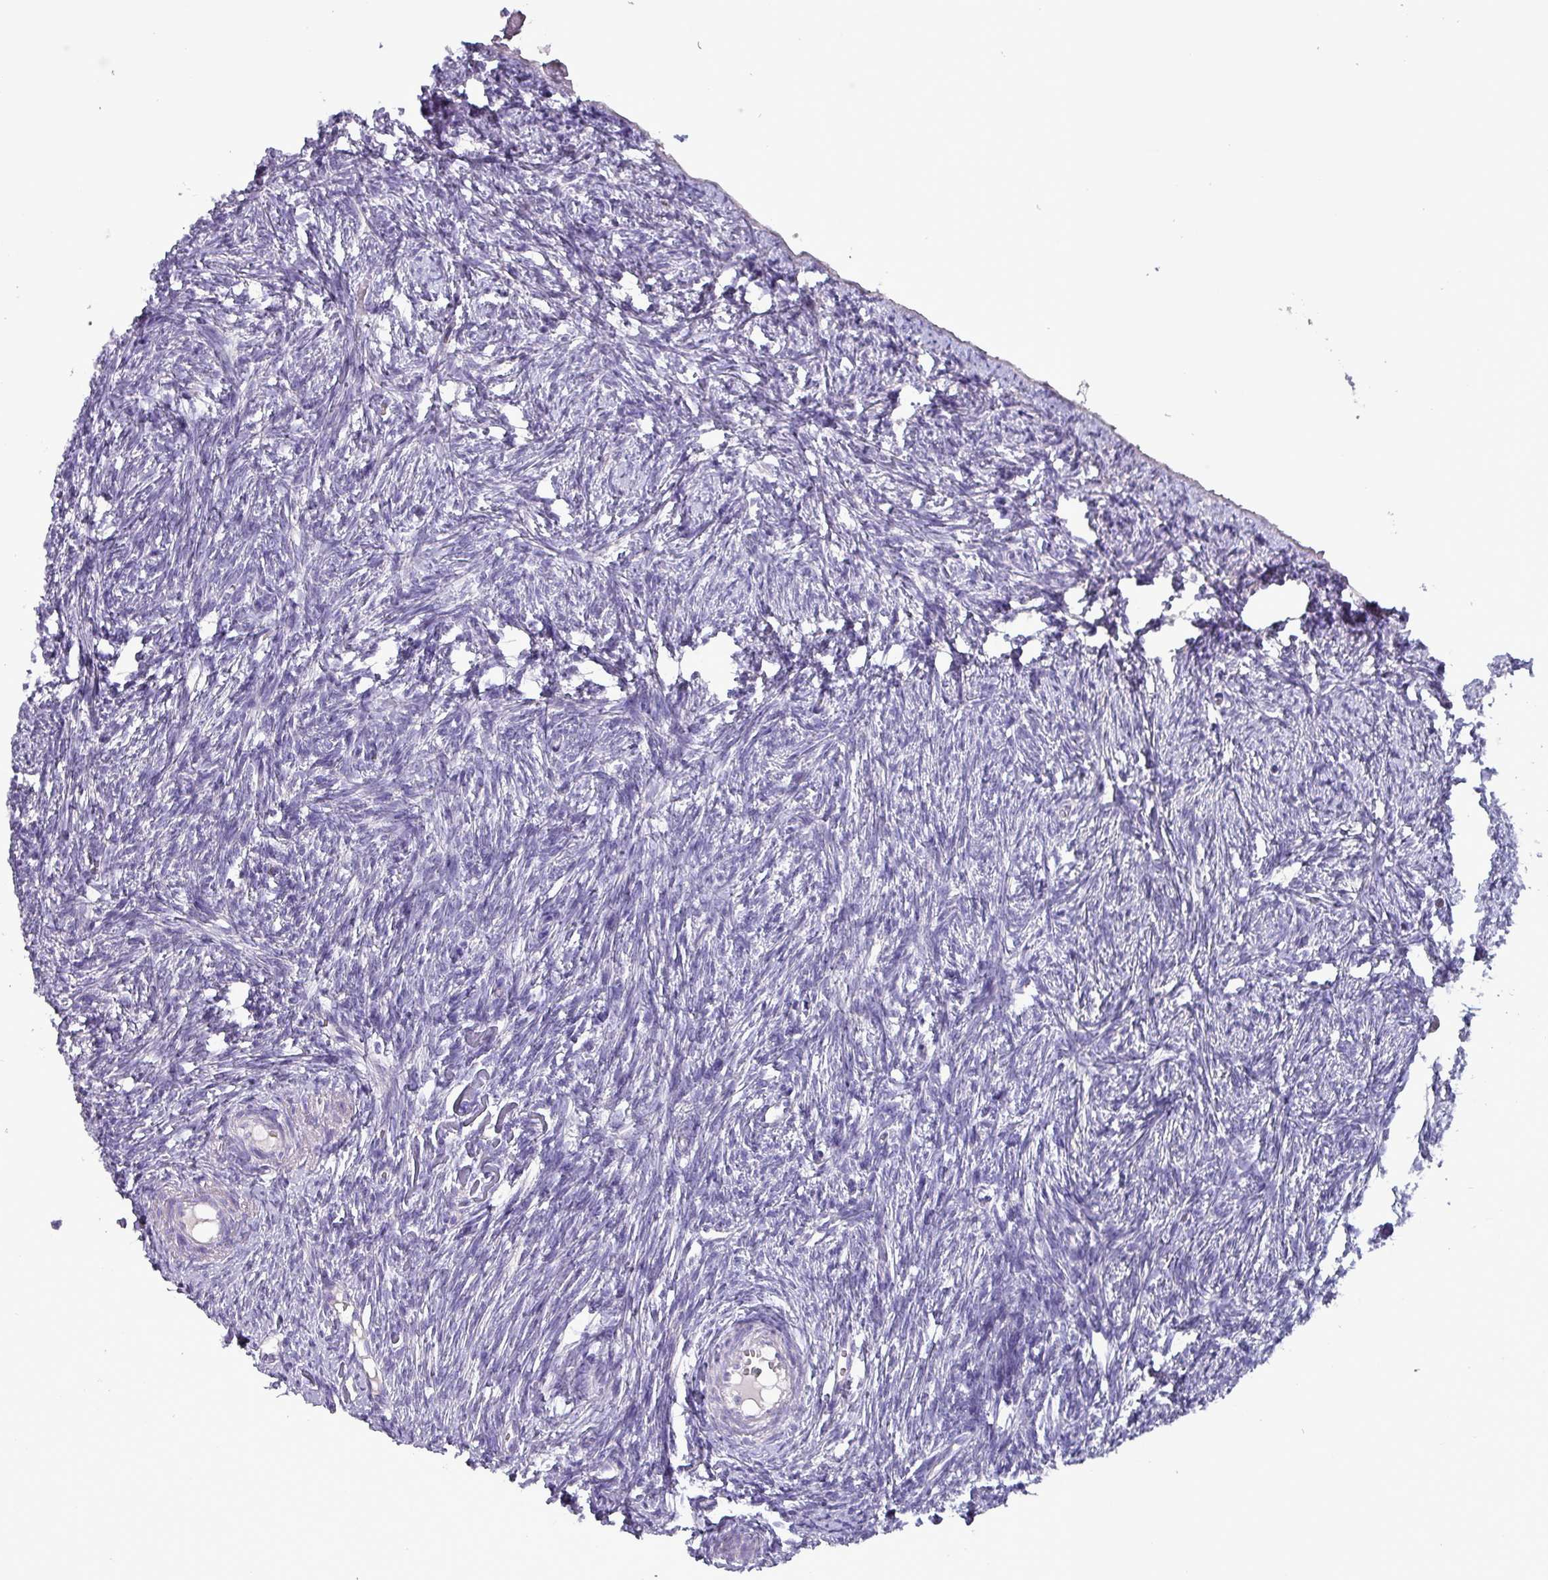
{"staining": {"intensity": "negative", "quantity": "none", "location": "none"}, "tissue": "ovary", "cell_type": "Follicle cells", "image_type": "normal", "snomed": [{"axis": "morphology", "description": "Normal tissue, NOS"}, {"axis": "topography", "description": "Ovary"}], "caption": "DAB (3,3'-diaminobenzidine) immunohistochemical staining of benign ovary shows no significant expression in follicle cells.", "gene": "HSD3B7", "patient": {"sex": "female", "age": 51}}